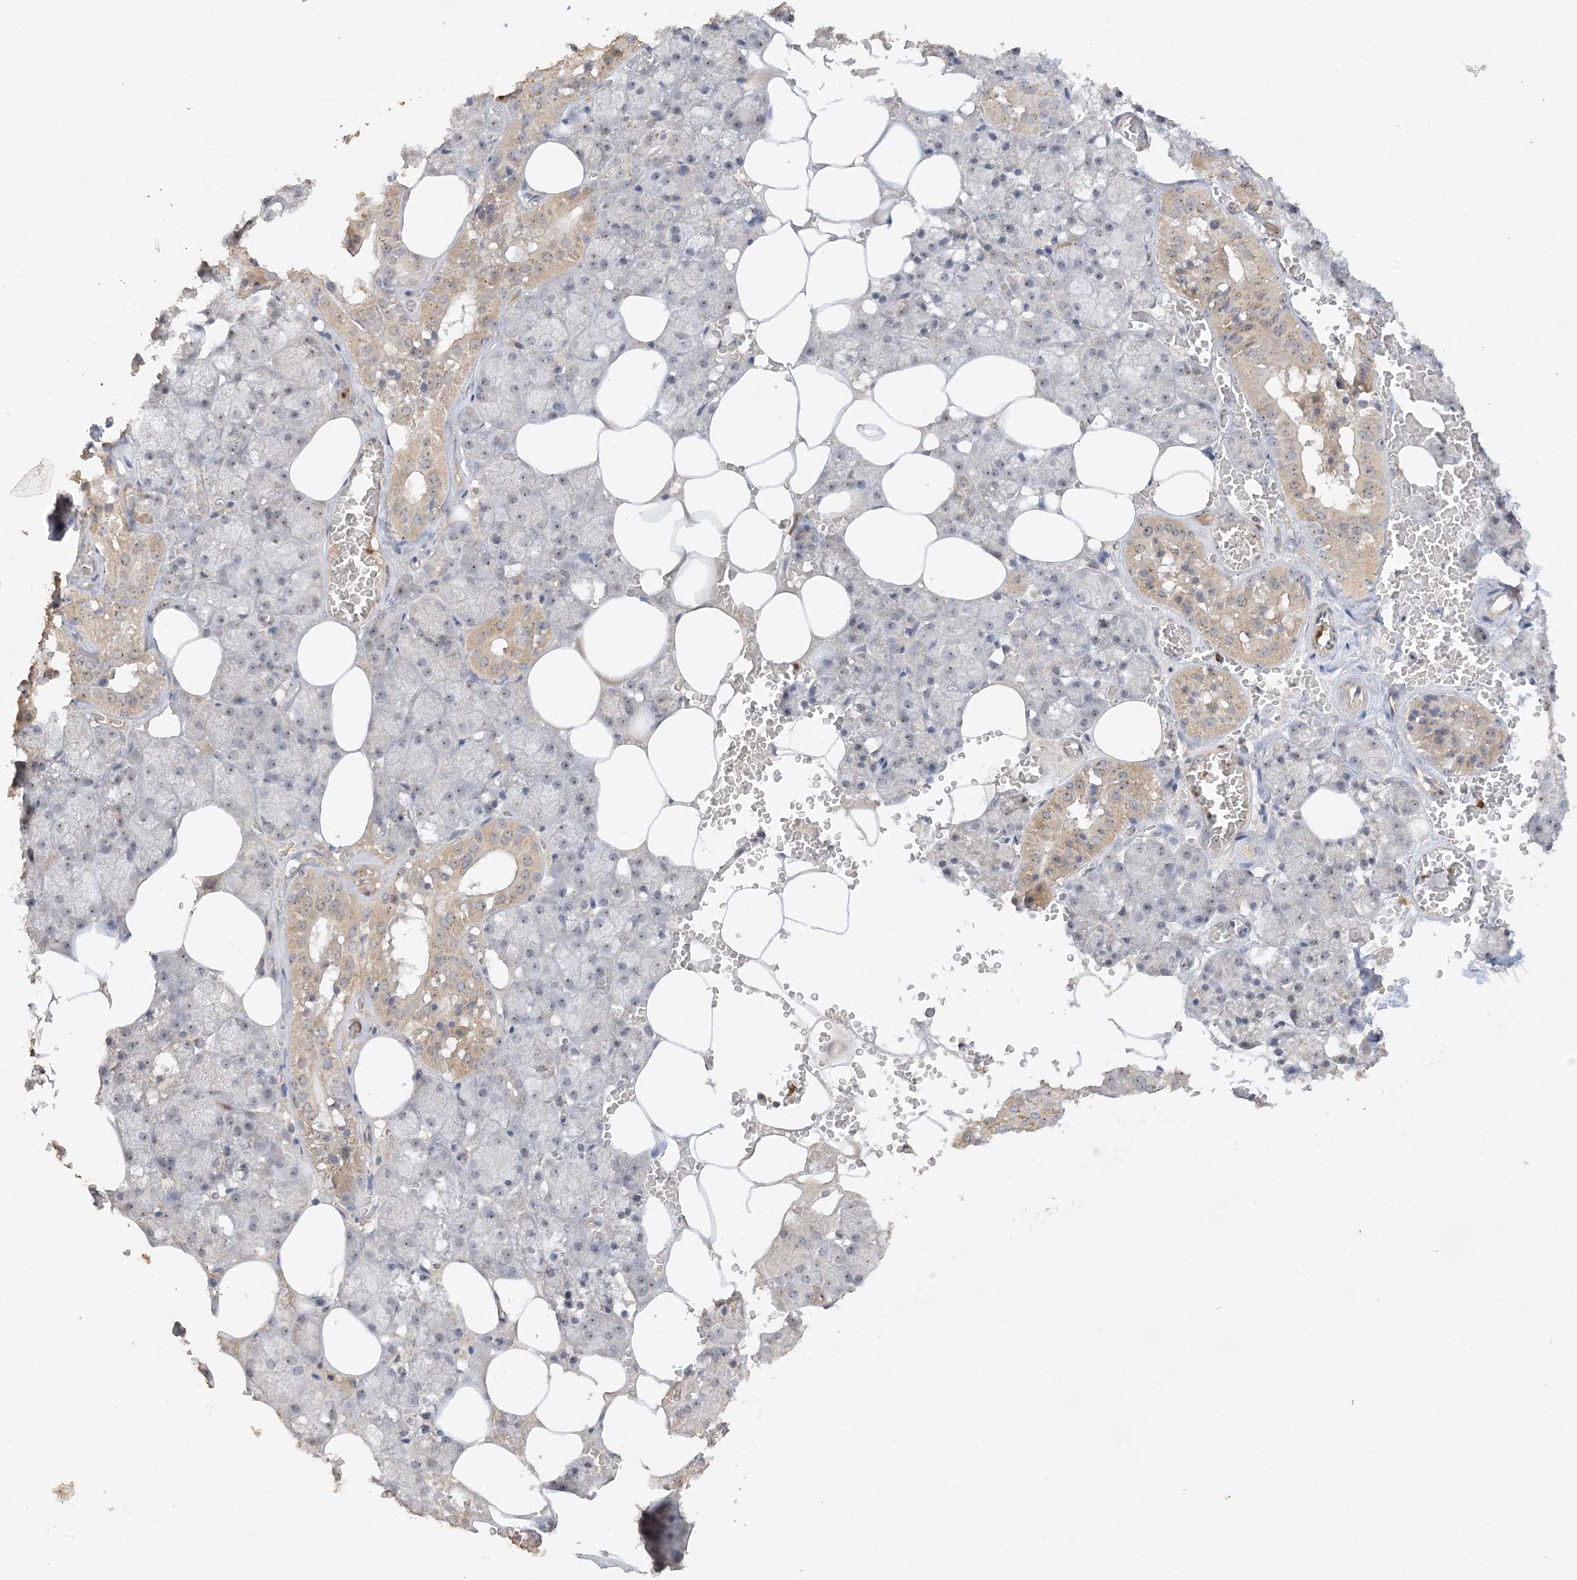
{"staining": {"intensity": "moderate", "quantity": "<25%", "location": "cytoplasmic/membranous"}, "tissue": "salivary gland", "cell_type": "Glandular cells", "image_type": "normal", "snomed": [{"axis": "morphology", "description": "Normal tissue, NOS"}, {"axis": "topography", "description": "Salivary gland"}], "caption": "The immunohistochemical stain highlights moderate cytoplasmic/membranous staining in glandular cells of unremarkable salivary gland.", "gene": "DDX18", "patient": {"sex": "male", "age": 62}}